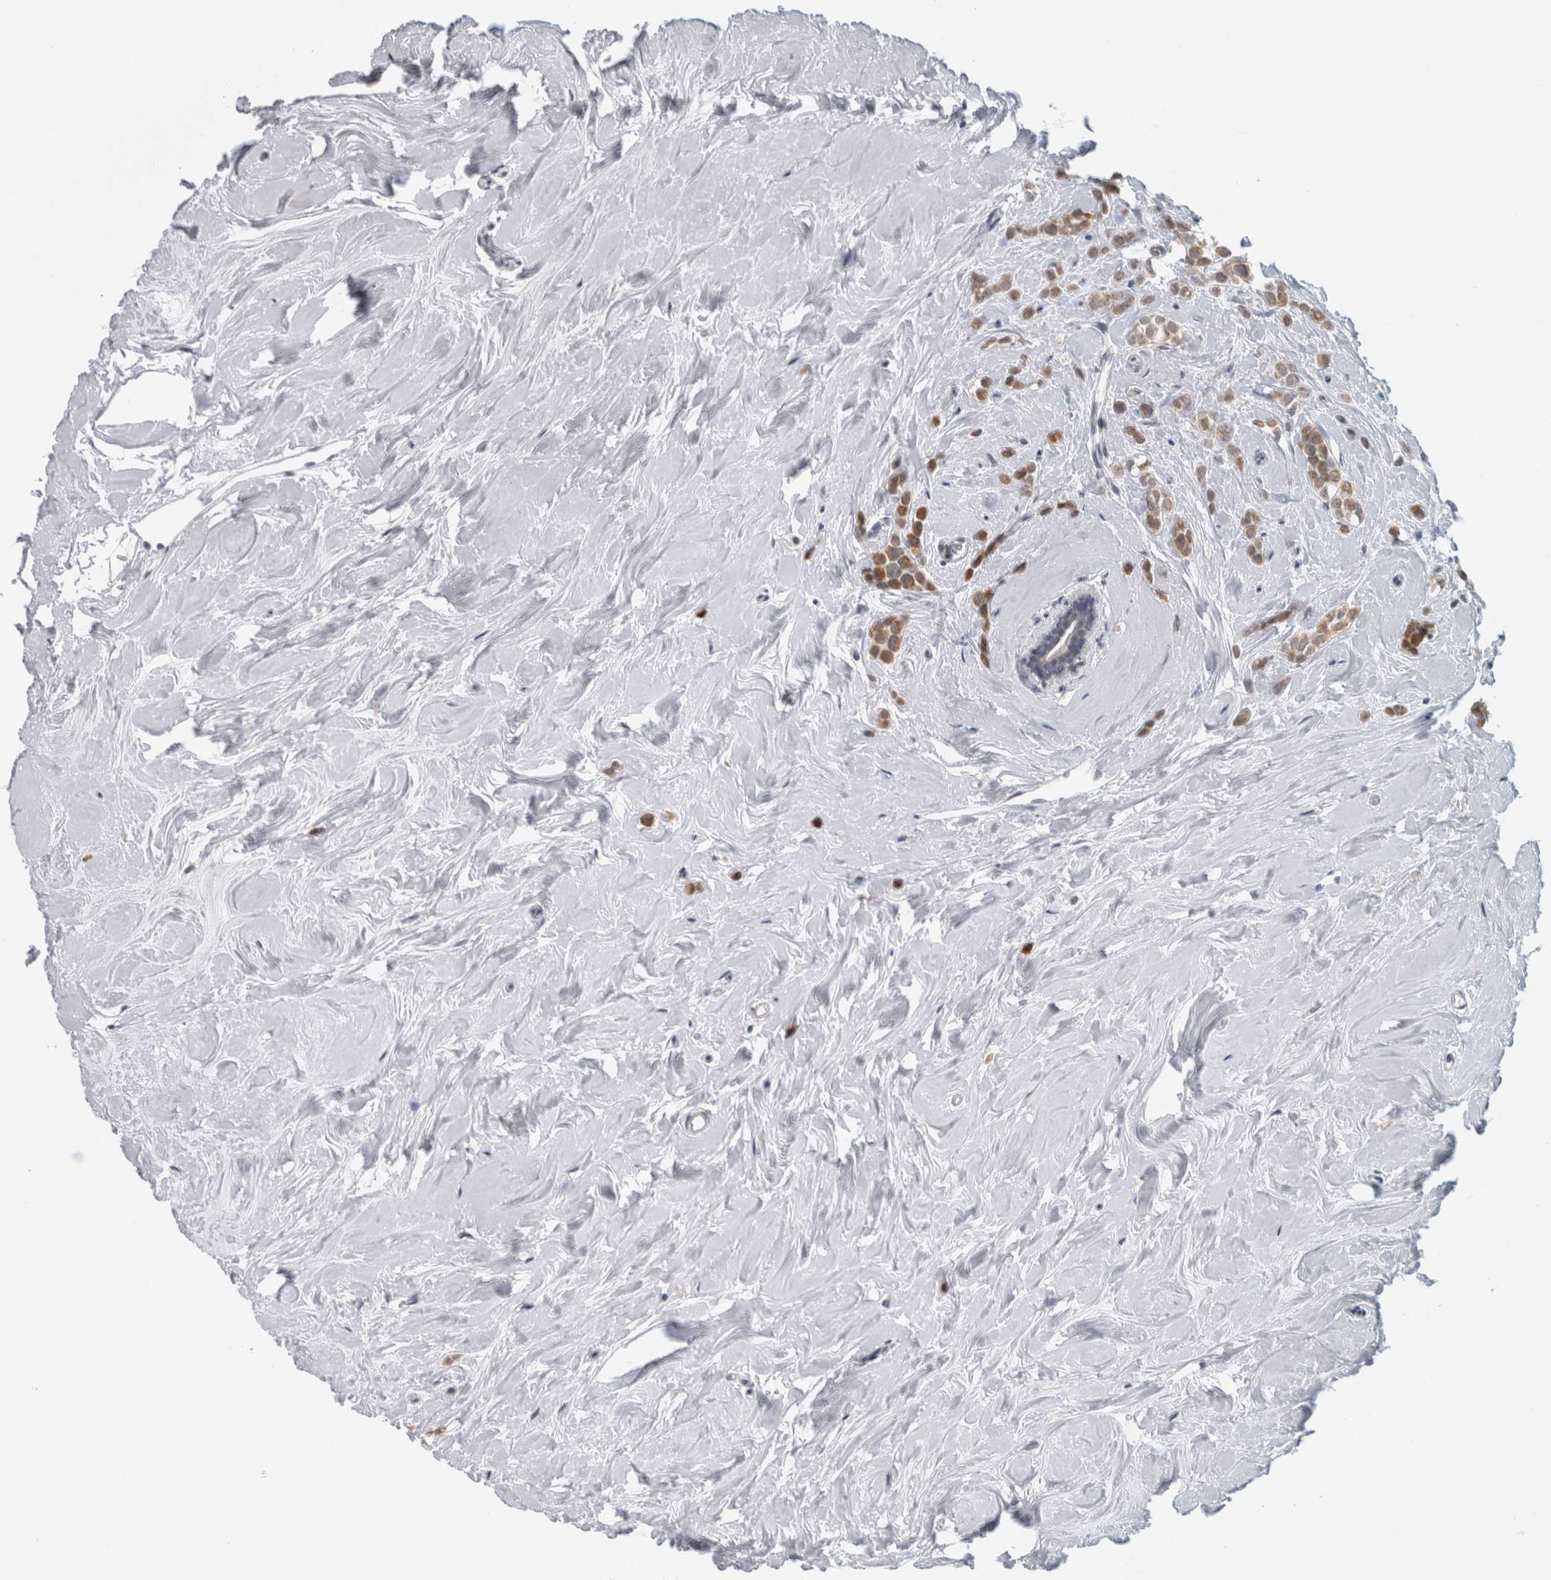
{"staining": {"intensity": "weak", "quantity": ">75%", "location": "cytoplasmic/membranous"}, "tissue": "breast cancer", "cell_type": "Tumor cells", "image_type": "cancer", "snomed": [{"axis": "morphology", "description": "Lobular carcinoma"}, {"axis": "topography", "description": "Breast"}], "caption": "A brown stain labels weak cytoplasmic/membranous positivity of a protein in human breast lobular carcinoma tumor cells.", "gene": "TMEM242", "patient": {"sex": "female", "age": 47}}